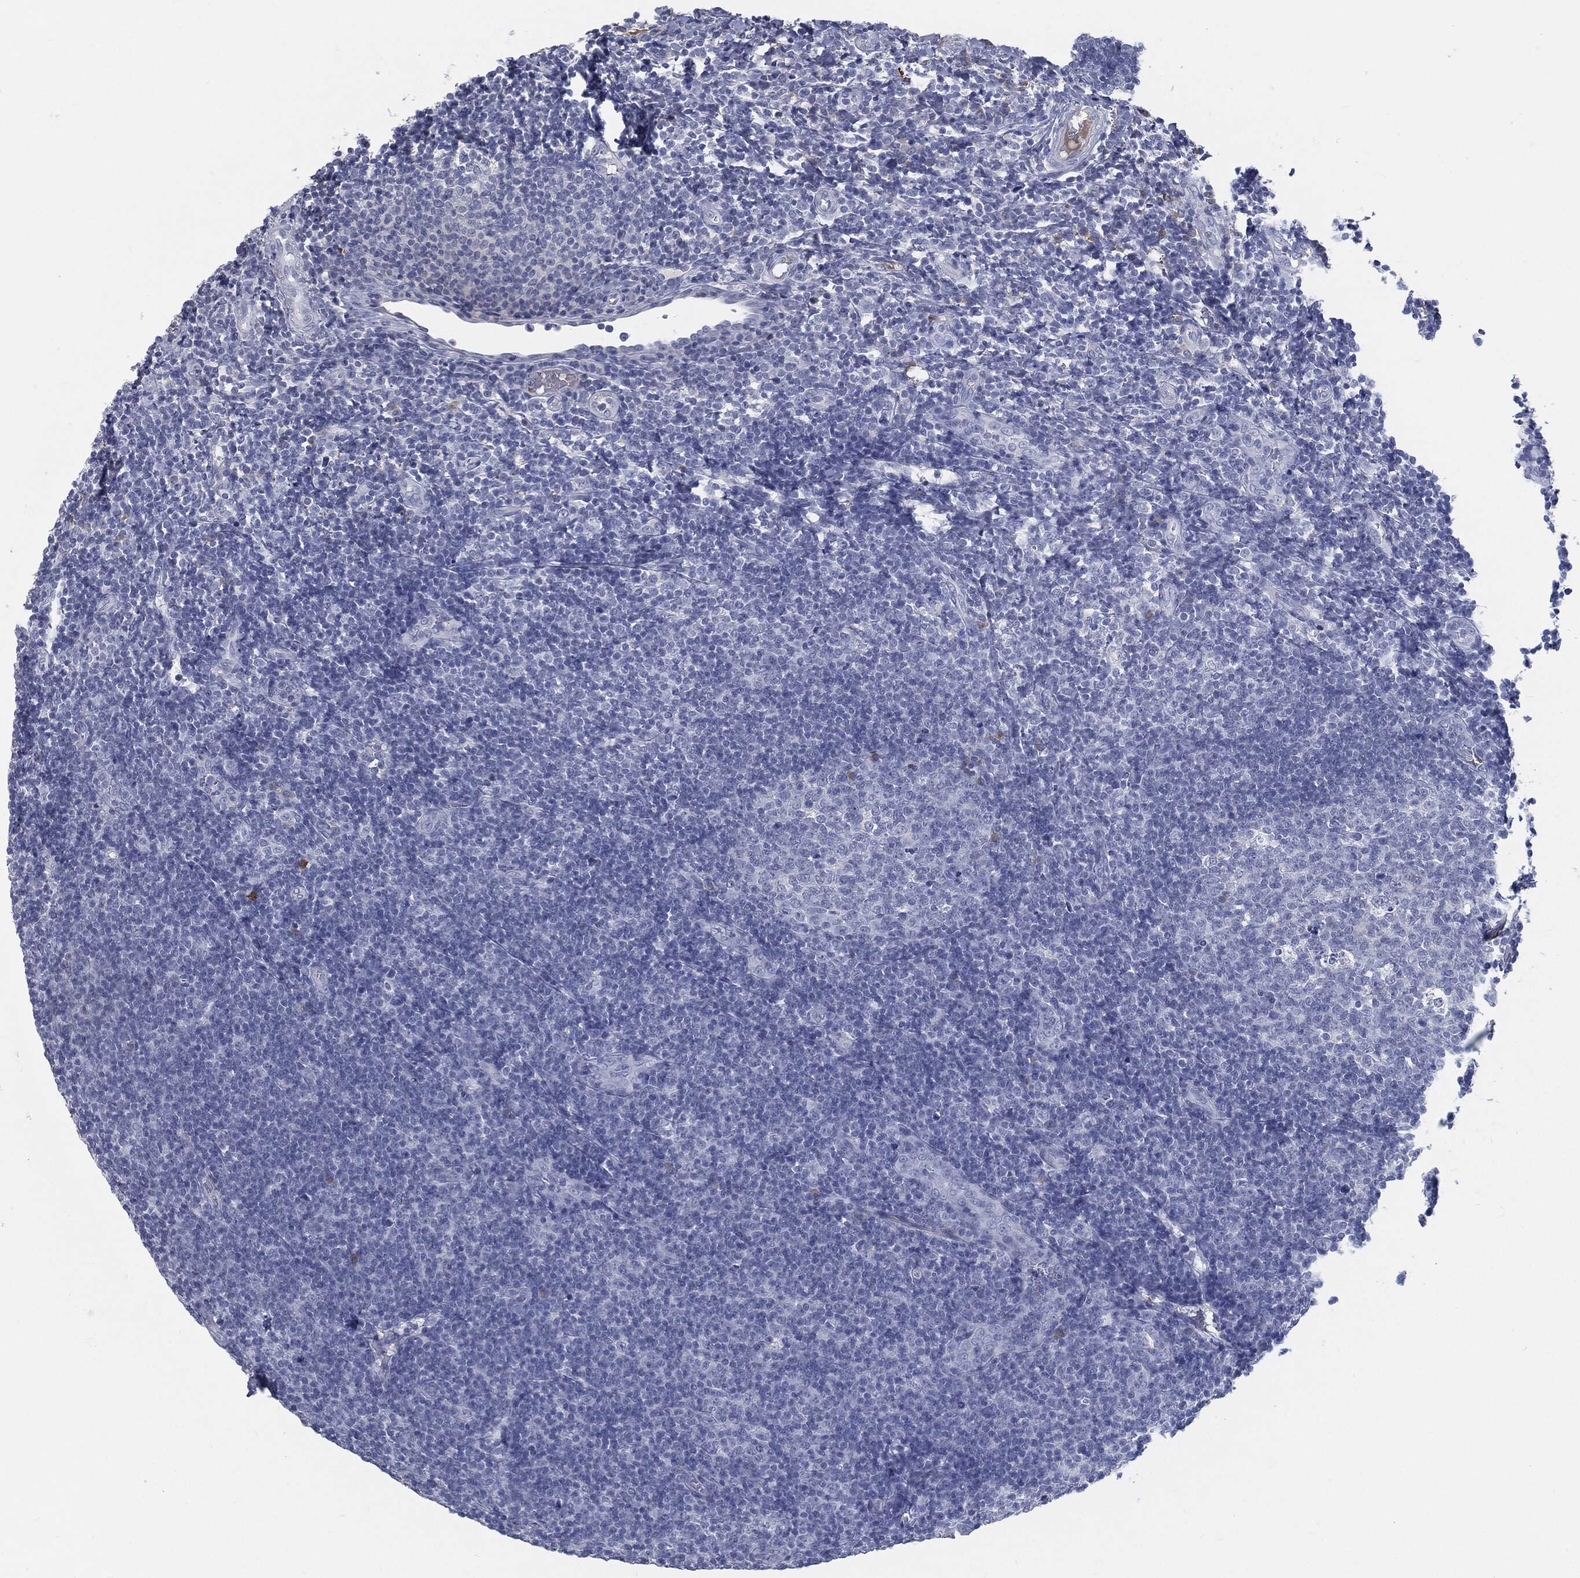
{"staining": {"intensity": "negative", "quantity": "none", "location": "none"}, "tissue": "tonsil", "cell_type": "Germinal center cells", "image_type": "normal", "snomed": [{"axis": "morphology", "description": "Normal tissue, NOS"}, {"axis": "topography", "description": "Tonsil"}], "caption": "Micrograph shows no protein staining in germinal center cells of benign tonsil.", "gene": "MST1", "patient": {"sex": "female", "age": 5}}